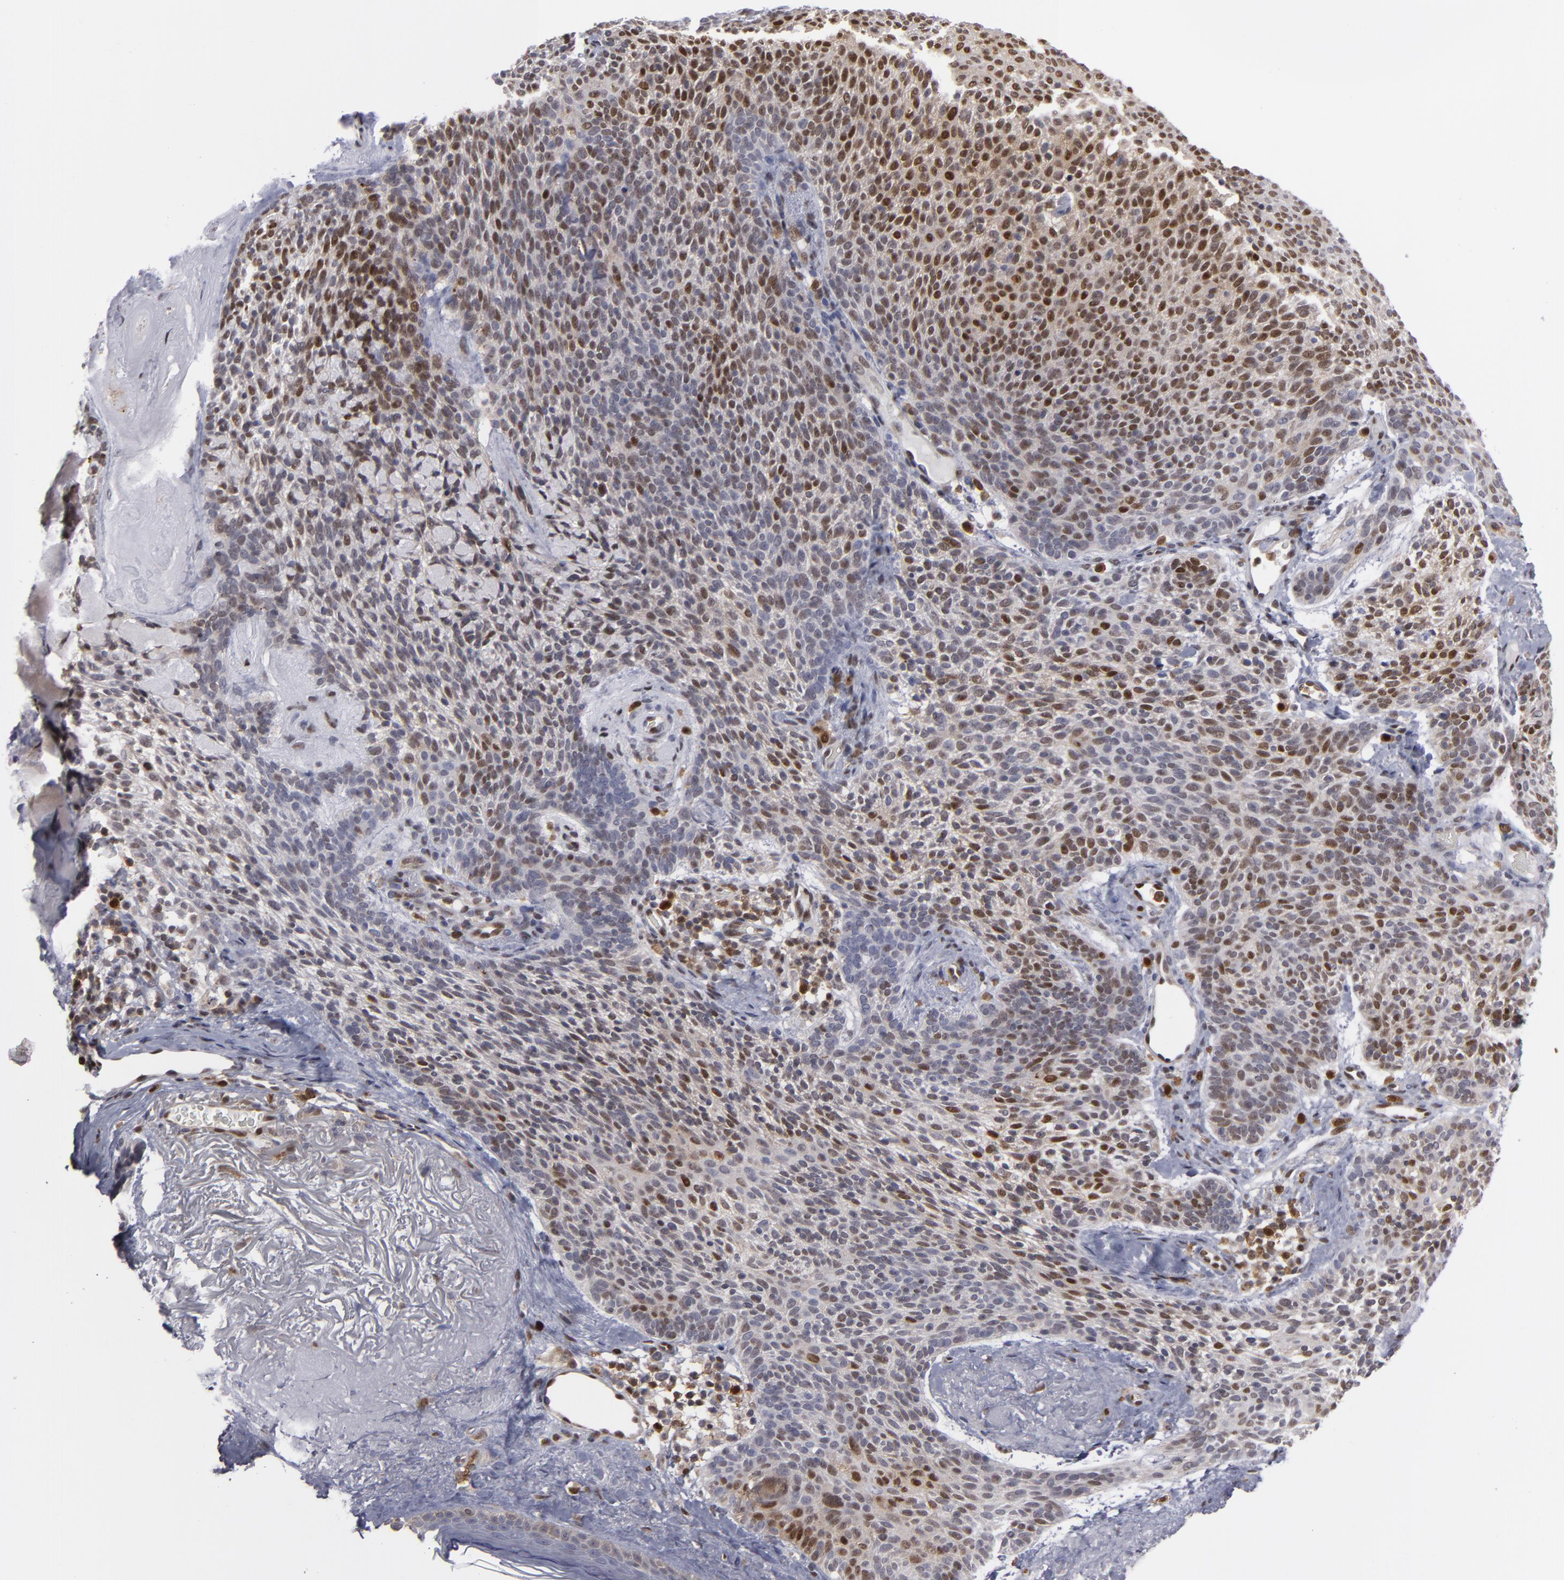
{"staining": {"intensity": "moderate", "quantity": "25%-75%", "location": "cytoplasmic/membranous,nuclear"}, "tissue": "skin cancer", "cell_type": "Tumor cells", "image_type": "cancer", "snomed": [{"axis": "morphology", "description": "Normal tissue, NOS"}, {"axis": "morphology", "description": "Basal cell carcinoma"}, {"axis": "topography", "description": "Skin"}], "caption": "Skin cancer (basal cell carcinoma) tissue exhibits moderate cytoplasmic/membranous and nuclear expression in approximately 25%-75% of tumor cells", "gene": "GSR", "patient": {"sex": "female", "age": 70}}